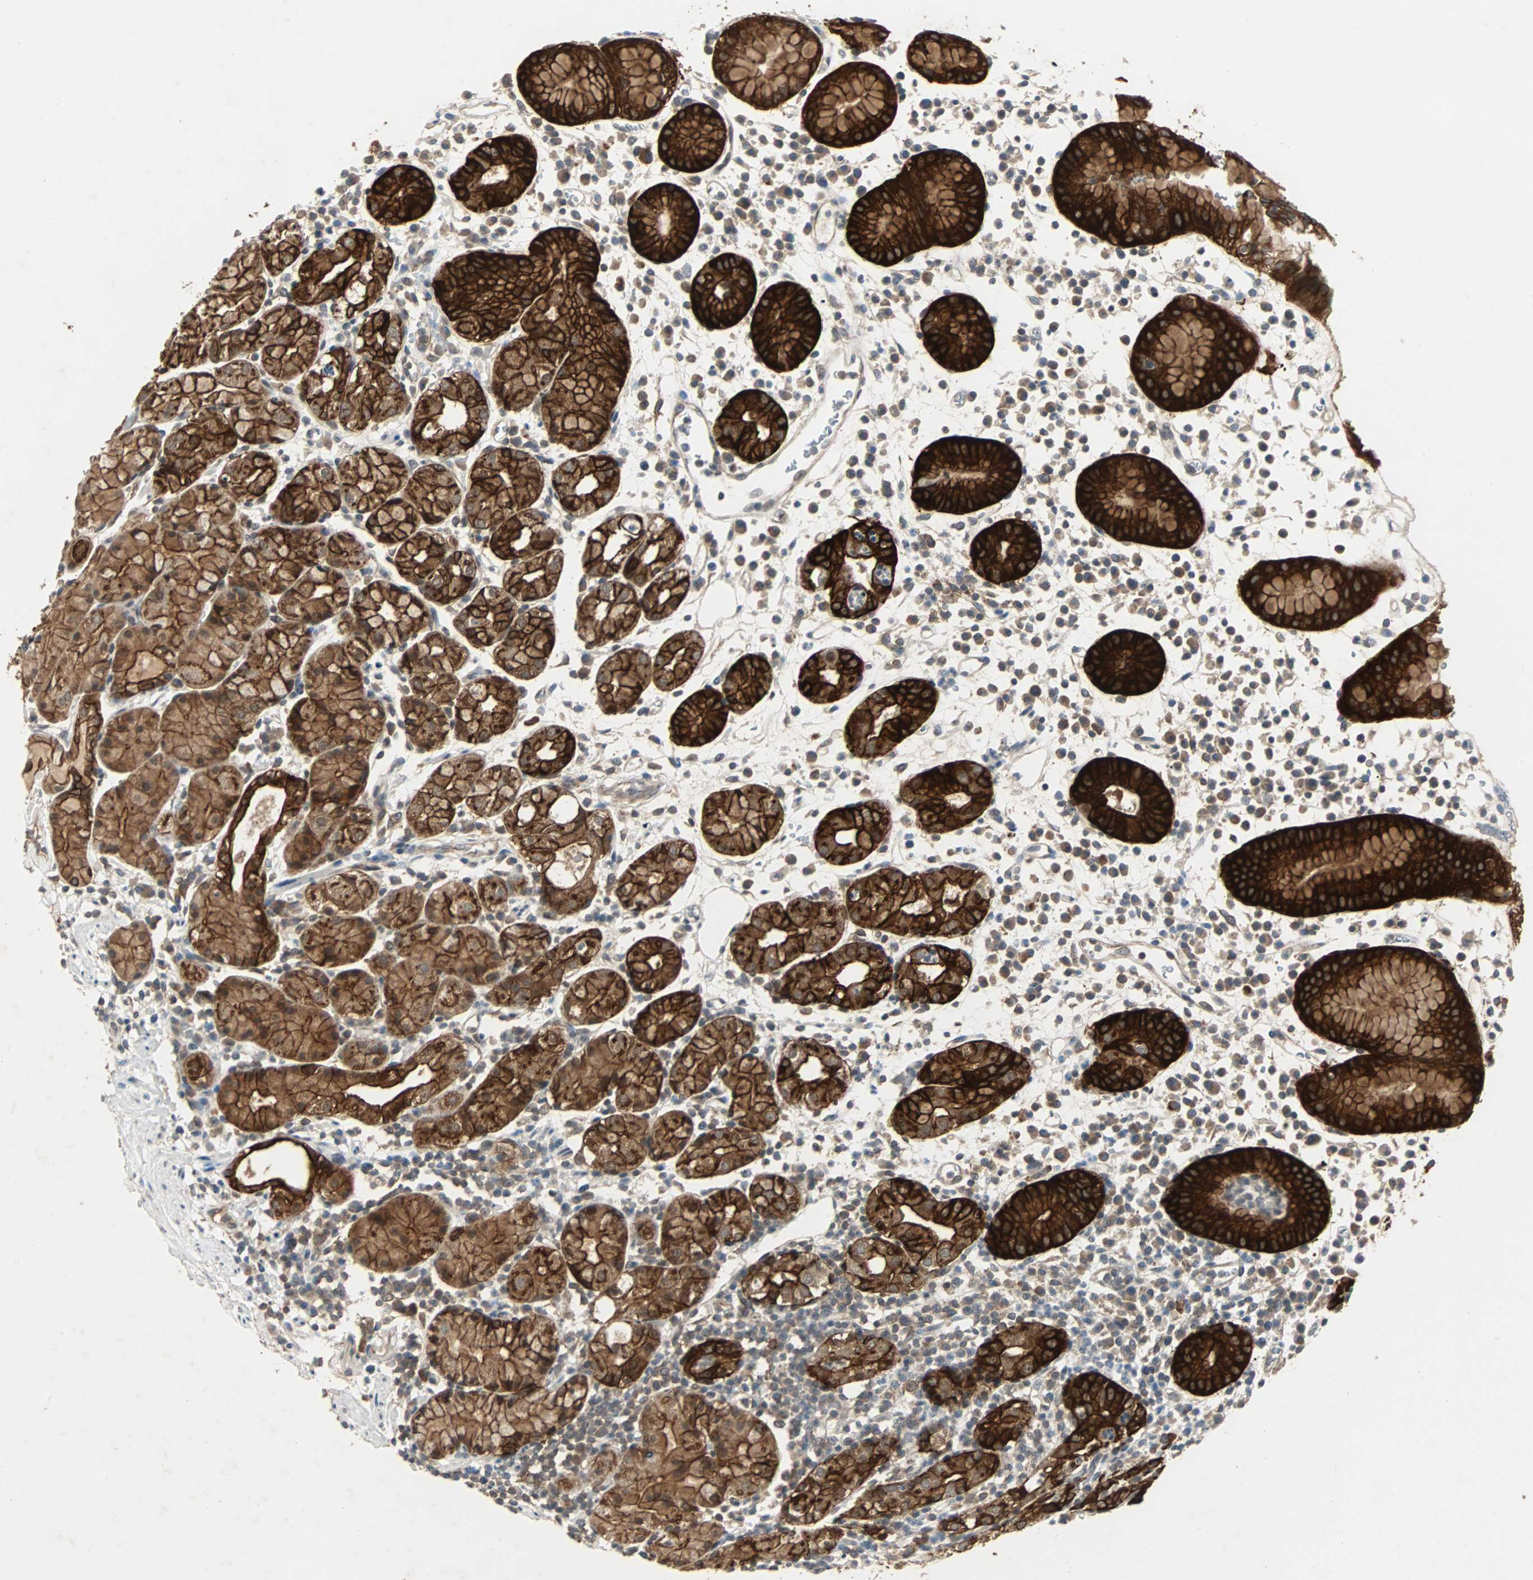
{"staining": {"intensity": "strong", "quantity": ">75%", "location": "cytoplasmic/membranous"}, "tissue": "stomach", "cell_type": "Glandular cells", "image_type": "normal", "snomed": [{"axis": "morphology", "description": "Normal tissue, NOS"}, {"axis": "topography", "description": "Stomach"}, {"axis": "topography", "description": "Stomach, lower"}], "caption": "This micrograph shows normal stomach stained with immunohistochemistry (IHC) to label a protein in brown. The cytoplasmic/membranous of glandular cells show strong positivity for the protein. Nuclei are counter-stained blue.", "gene": "CMC2", "patient": {"sex": "female", "age": 75}}